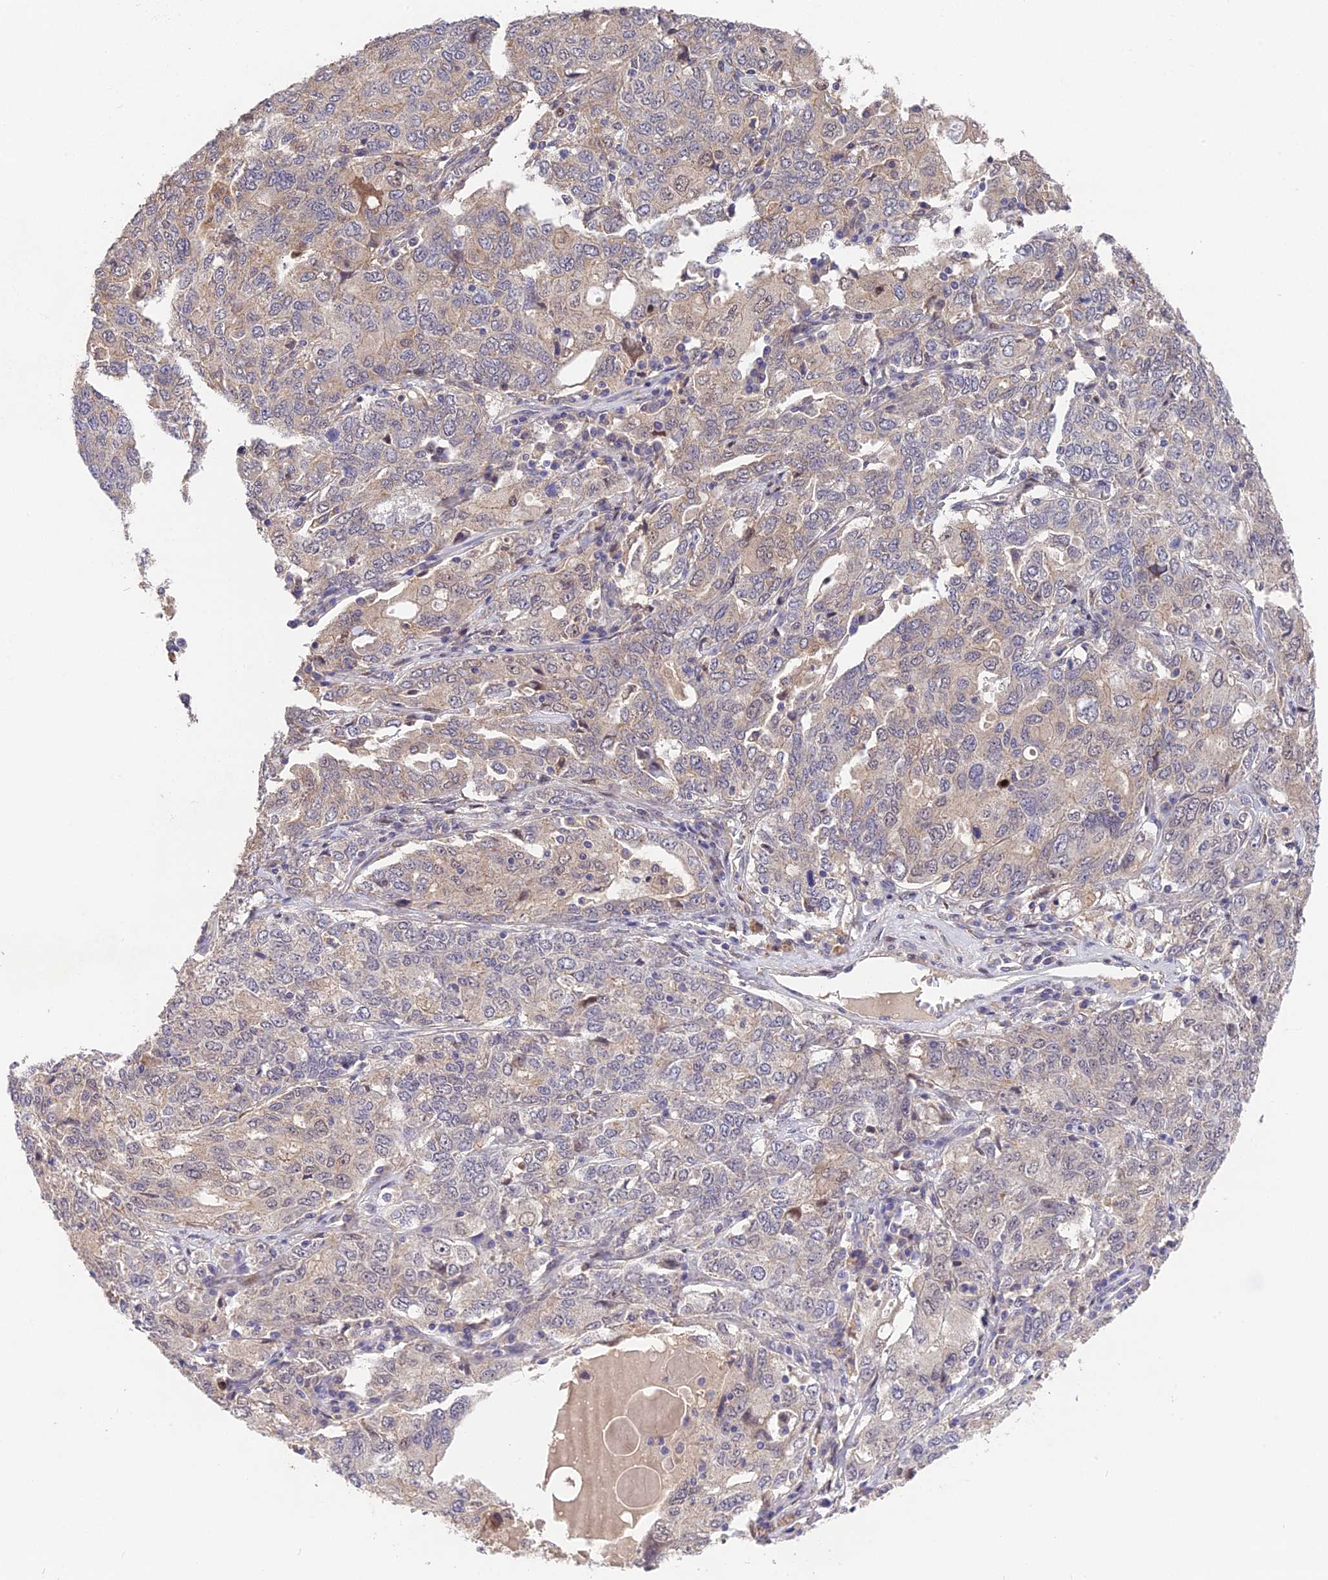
{"staining": {"intensity": "weak", "quantity": "<25%", "location": "cytoplasmic/membranous"}, "tissue": "ovarian cancer", "cell_type": "Tumor cells", "image_type": "cancer", "snomed": [{"axis": "morphology", "description": "Carcinoma, endometroid"}, {"axis": "topography", "description": "Ovary"}], "caption": "IHC image of neoplastic tissue: ovarian cancer stained with DAB (3,3'-diaminobenzidine) displays no significant protein staining in tumor cells.", "gene": "PUS10", "patient": {"sex": "female", "age": 62}}